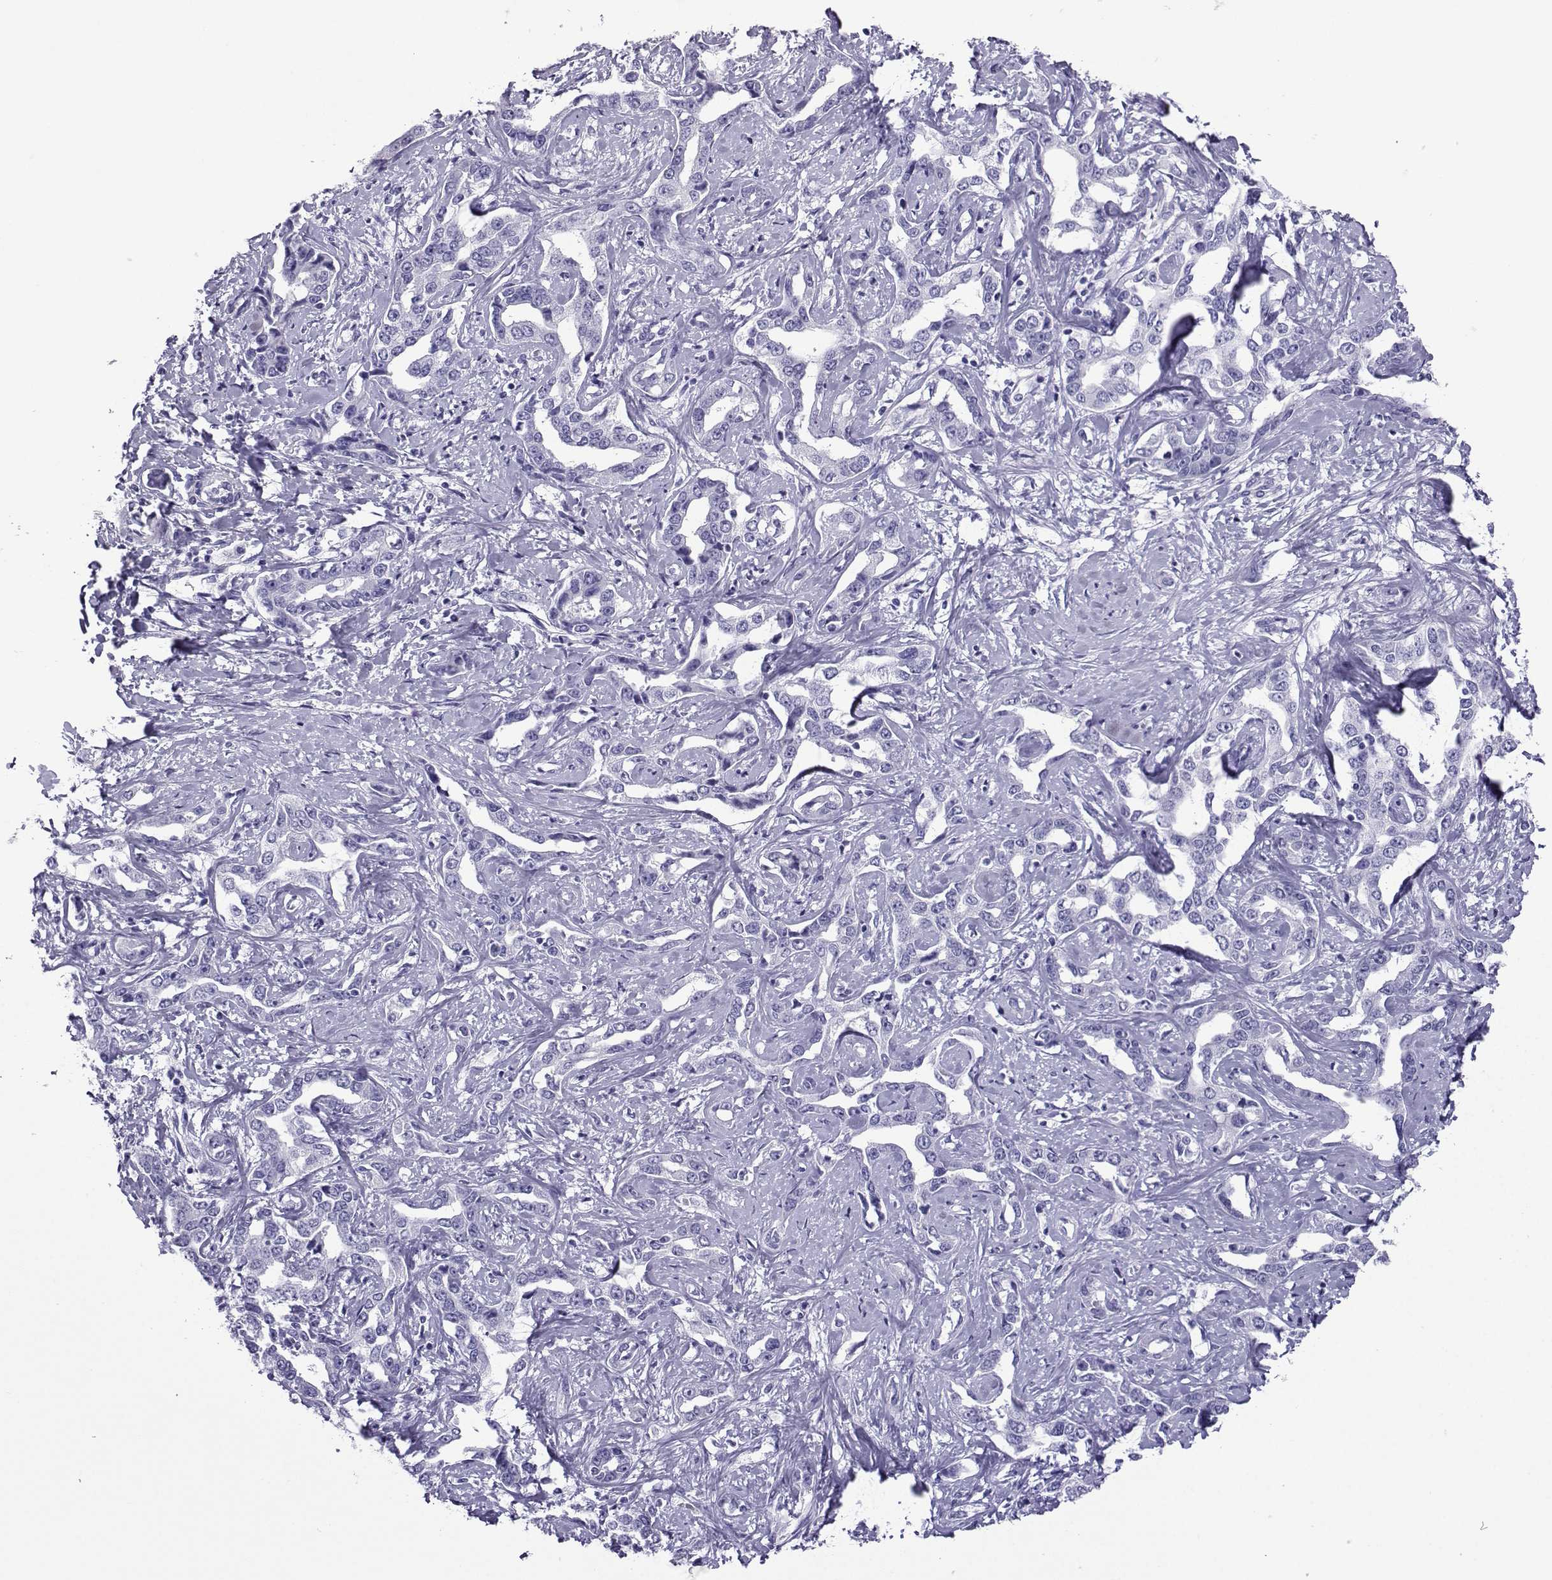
{"staining": {"intensity": "negative", "quantity": "none", "location": "none"}, "tissue": "liver cancer", "cell_type": "Tumor cells", "image_type": "cancer", "snomed": [{"axis": "morphology", "description": "Cholangiocarcinoma"}, {"axis": "topography", "description": "Liver"}], "caption": "An immunohistochemistry photomicrograph of liver cholangiocarcinoma is shown. There is no staining in tumor cells of liver cholangiocarcinoma.", "gene": "CD109", "patient": {"sex": "male", "age": 59}}